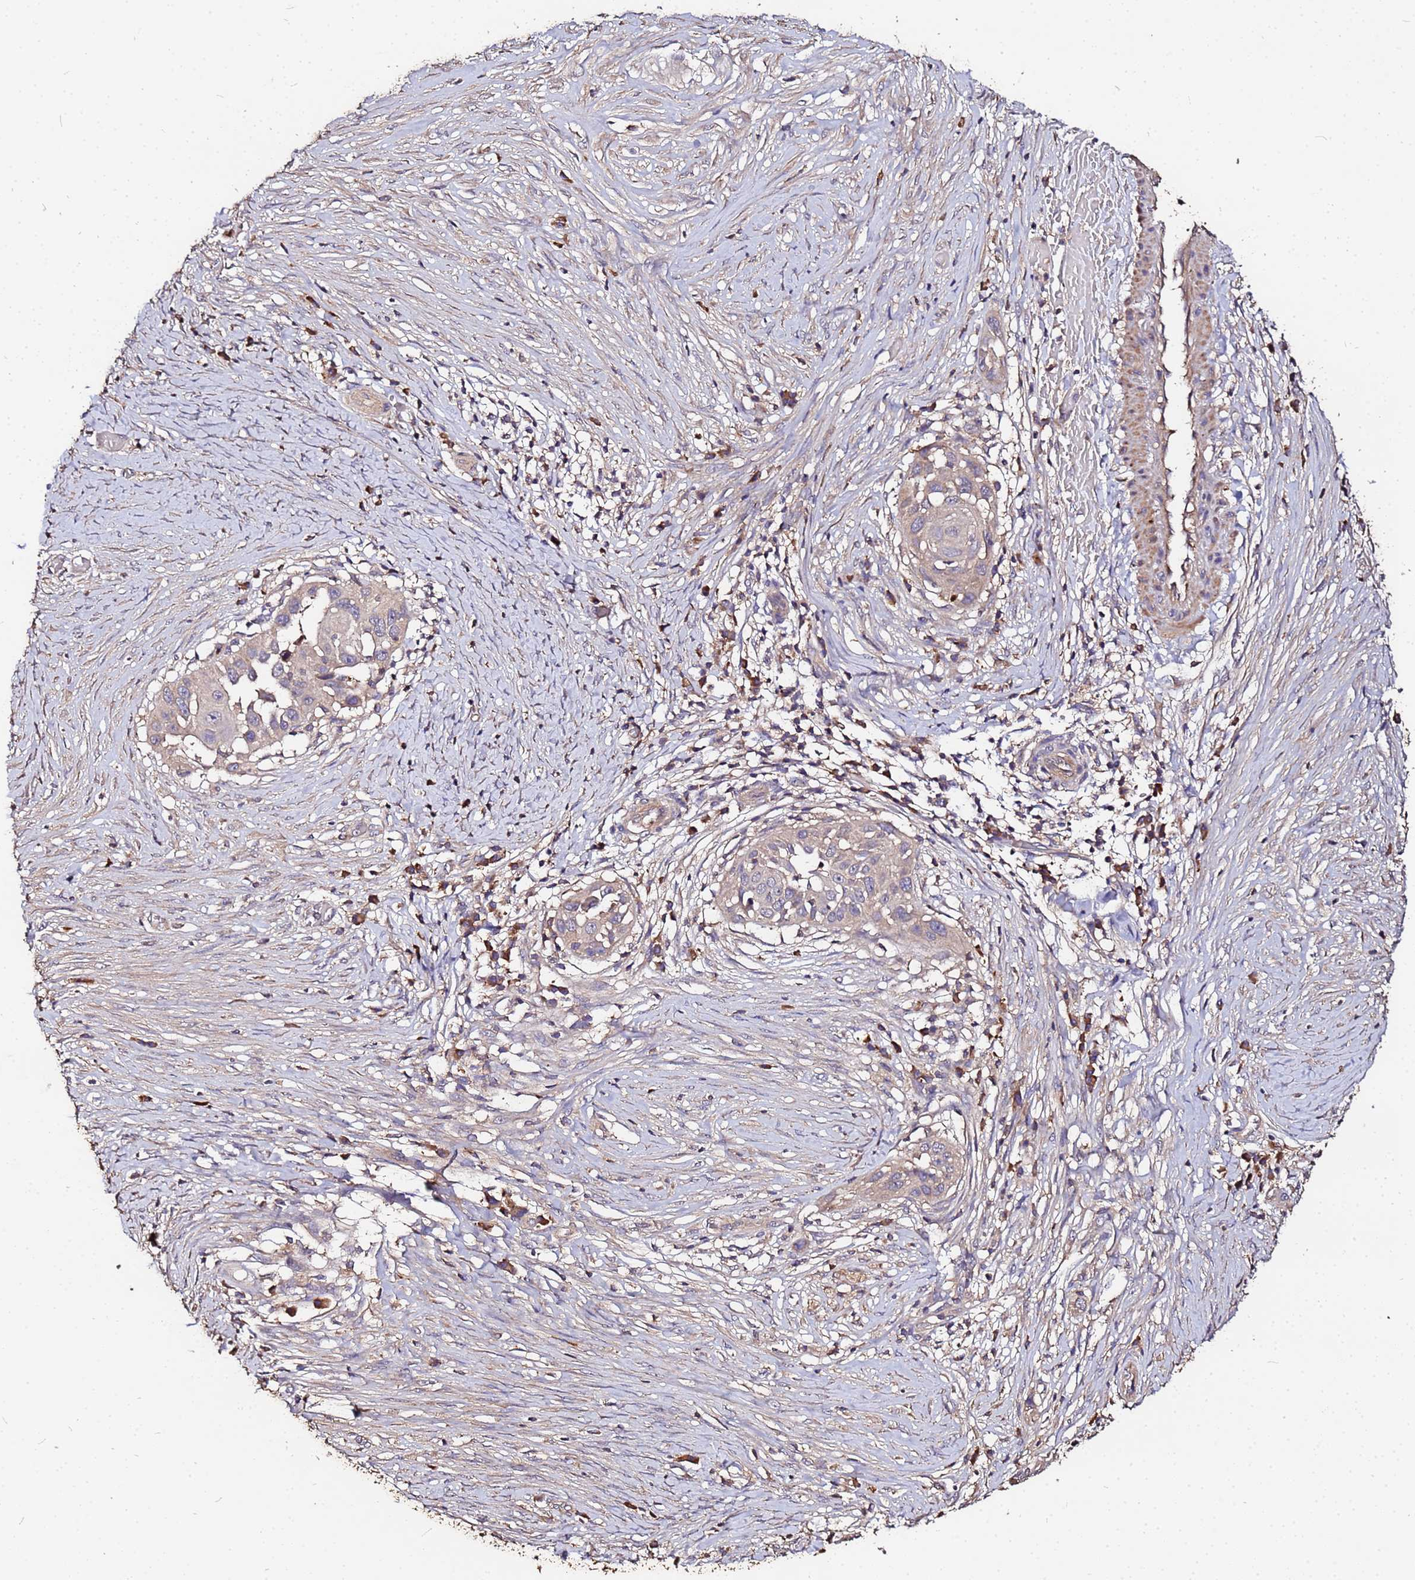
{"staining": {"intensity": "negative", "quantity": "none", "location": "none"}, "tissue": "skin cancer", "cell_type": "Tumor cells", "image_type": "cancer", "snomed": [{"axis": "morphology", "description": "Squamous cell carcinoma, NOS"}, {"axis": "topography", "description": "Skin"}], "caption": "The histopathology image reveals no staining of tumor cells in skin cancer.", "gene": "MTERF1", "patient": {"sex": "female", "age": 44}}